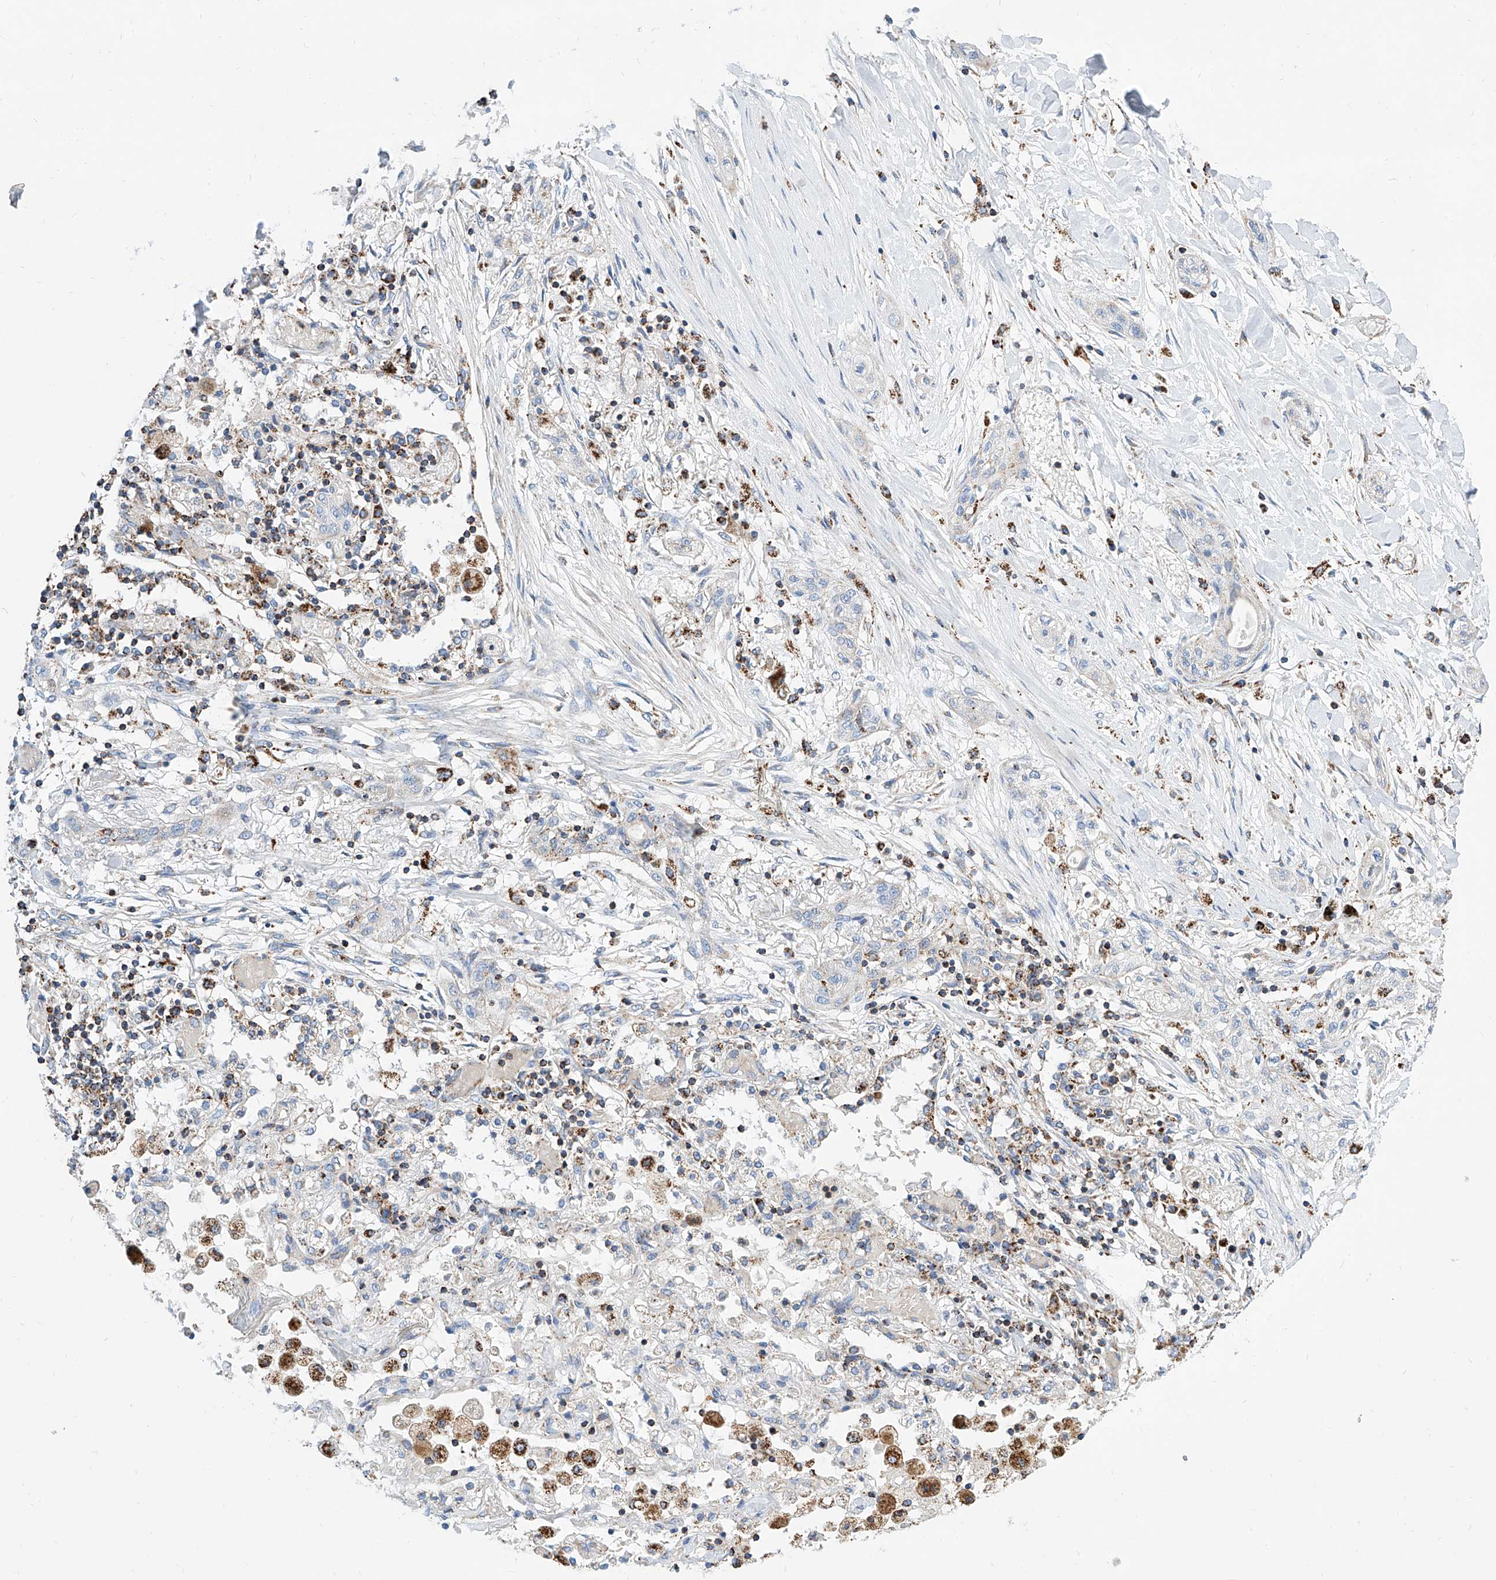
{"staining": {"intensity": "negative", "quantity": "none", "location": "none"}, "tissue": "lung cancer", "cell_type": "Tumor cells", "image_type": "cancer", "snomed": [{"axis": "morphology", "description": "Squamous cell carcinoma, NOS"}, {"axis": "topography", "description": "Lung"}], "caption": "Protein analysis of squamous cell carcinoma (lung) reveals no significant positivity in tumor cells.", "gene": "CPNE5", "patient": {"sex": "female", "age": 47}}